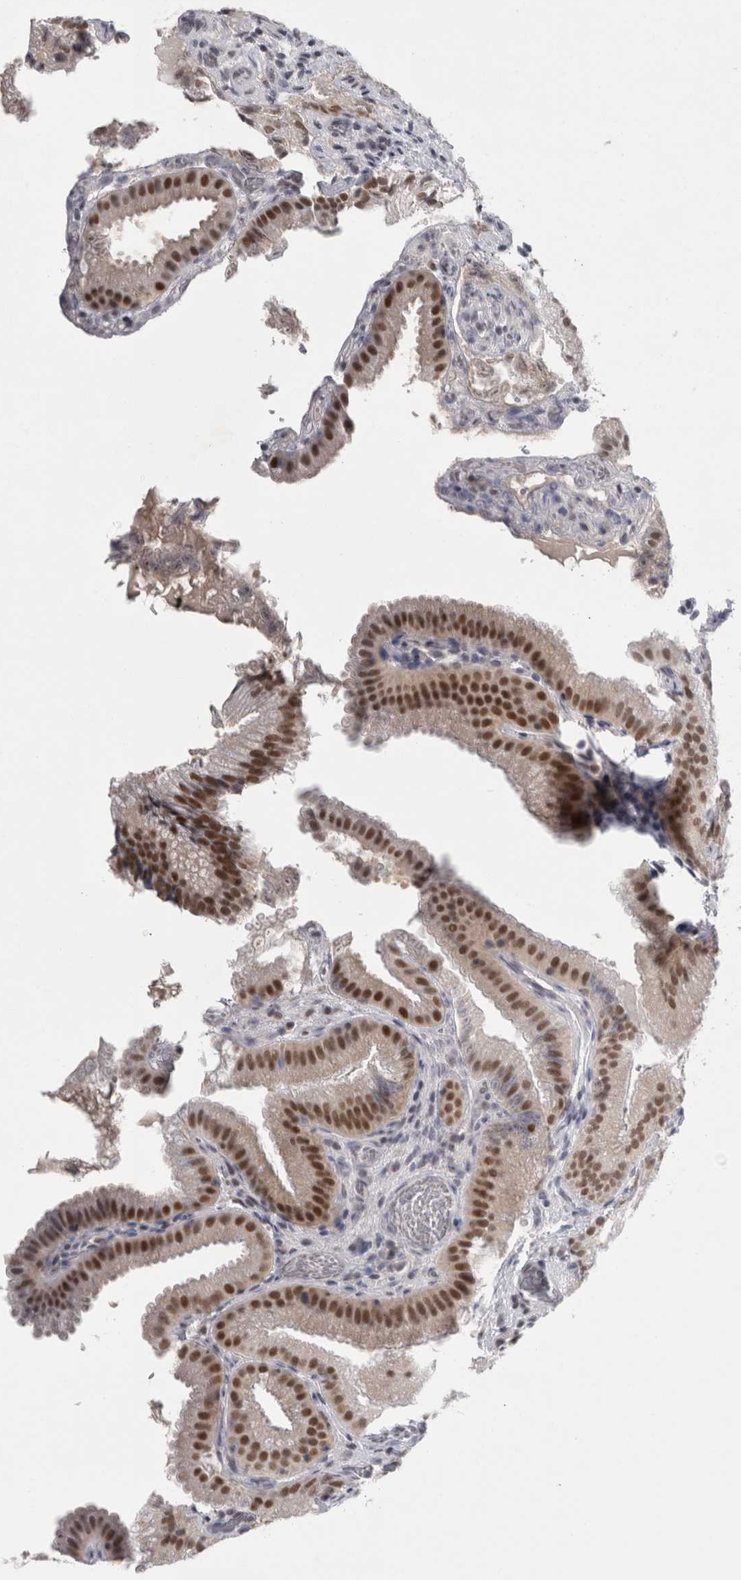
{"staining": {"intensity": "strong", "quantity": ">75%", "location": "nuclear"}, "tissue": "gallbladder", "cell_type": "Glandular cells", "image_type": "normal", "snomed": [{"axis": "morphology", "description": "Normal tissue, NOS"}, {"axis": "topography", "description": "Gallbladder"}], "caption": "IHC micrograph of normal gallbladder: human gallbladder stained using immunohistochemistry (IHC) demonstrates high levels of strong protein expression localized specifically in the nuclear of glandular cells, appearing as a nuclear brown color.", "gene": "PSMB2", "patient": {"sex": "female", "age": 30}}